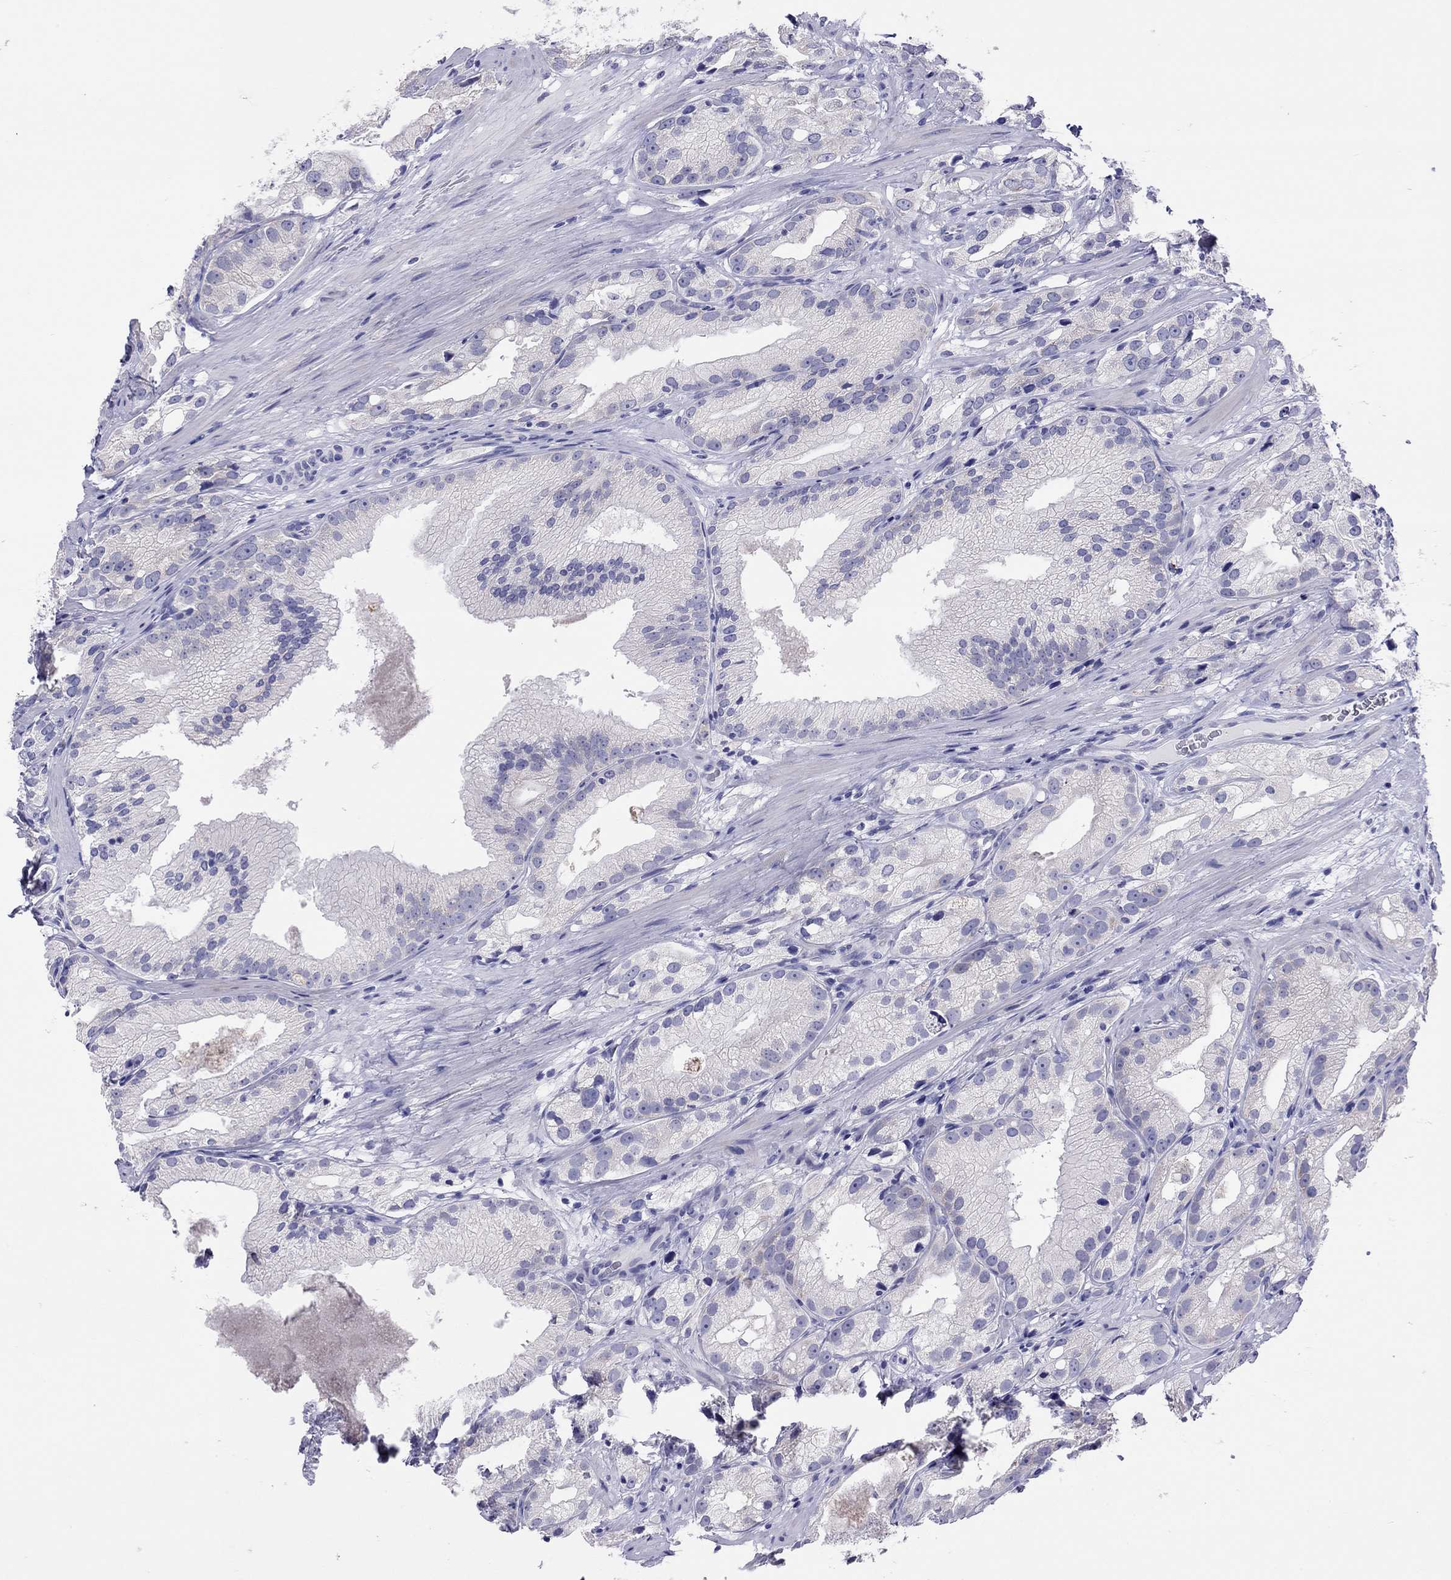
{"staining": {"intensity": "negative", "quantity": "none", "location": "none"}, "tissue": "prostate cancer", "cell_type": "Tumor cells", "image_type": "cancer", "snomed": [{"axis": "morphology", "description": "Adenocarcinoma, High grade"}, {"axis": "topography", "description": "Prostate and seminal vesicle, NOS"}], "caption": "A high-resolution histopathology image shows IHC staining of prostate cancer (adenocarcinoma (high-grade)), which shows no significant expression in tumor cells. (Immunohistochemistry (ihc), brightfield microscopy, high magnification).", "gene": "COL9A1", "patient": {"sex": "male", "age": 62}}